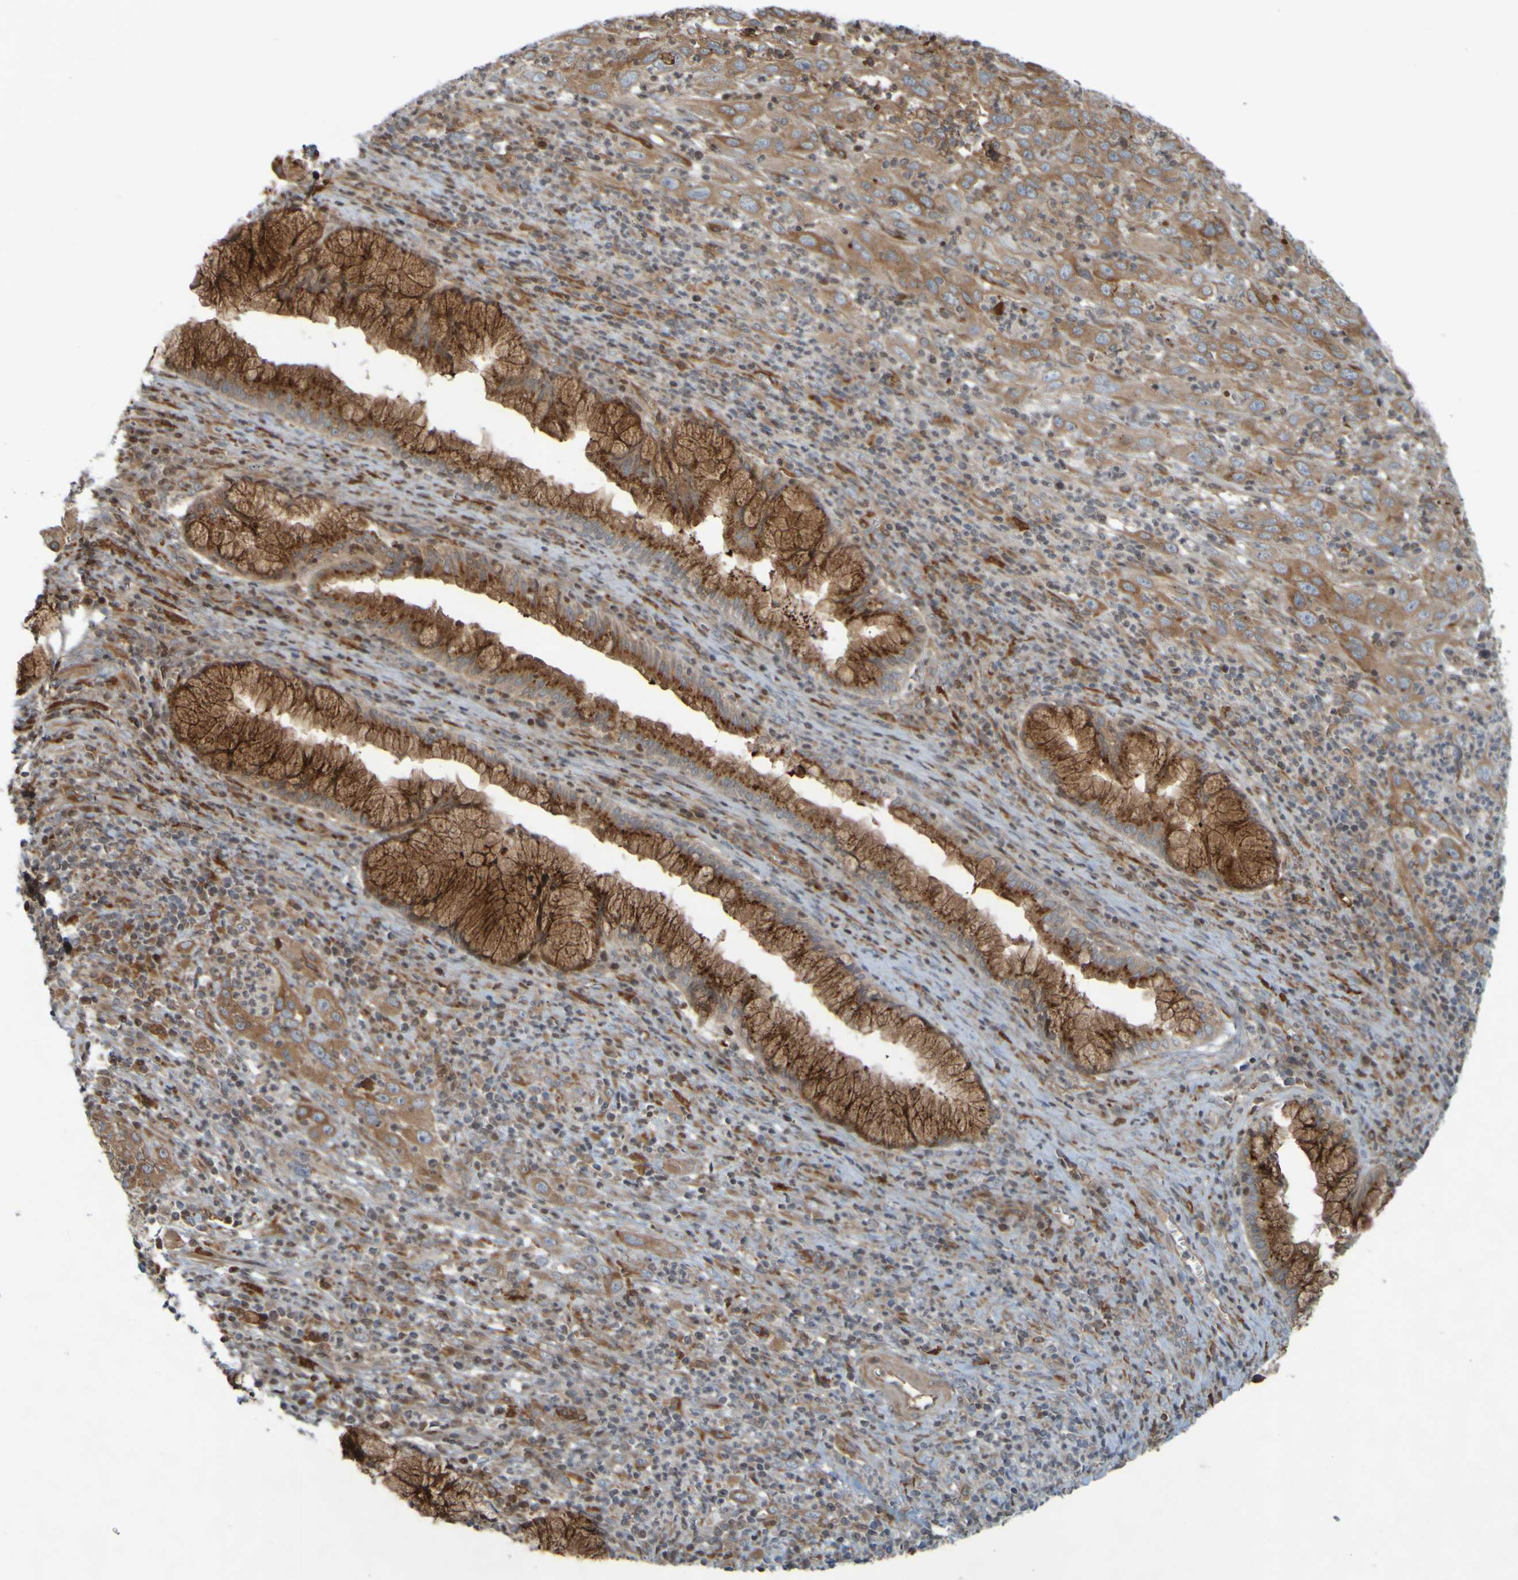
{"staining": {"intensity": "moderate", "quantity": ">75%", "location": "cytoplasmic/membranous"}, "tissue": "cervical cancer", "cell_type": "Tumor cells", "image_type": "cancer", "snomed": [{"axis": "morphology", "description": "Squamous cell carcinoma, NOS"}, {"axis": "topography", "description": "Cervix"}], "caption": "This image demonstrates IHC staining of cervical cancer (squamous cell carcinoma), with medium moderate cytoplasmic/membranous expression in about >75% of tumor cells.", "gene": "GUCY1A1", "patient": {"sex": "female", "age": 32}}